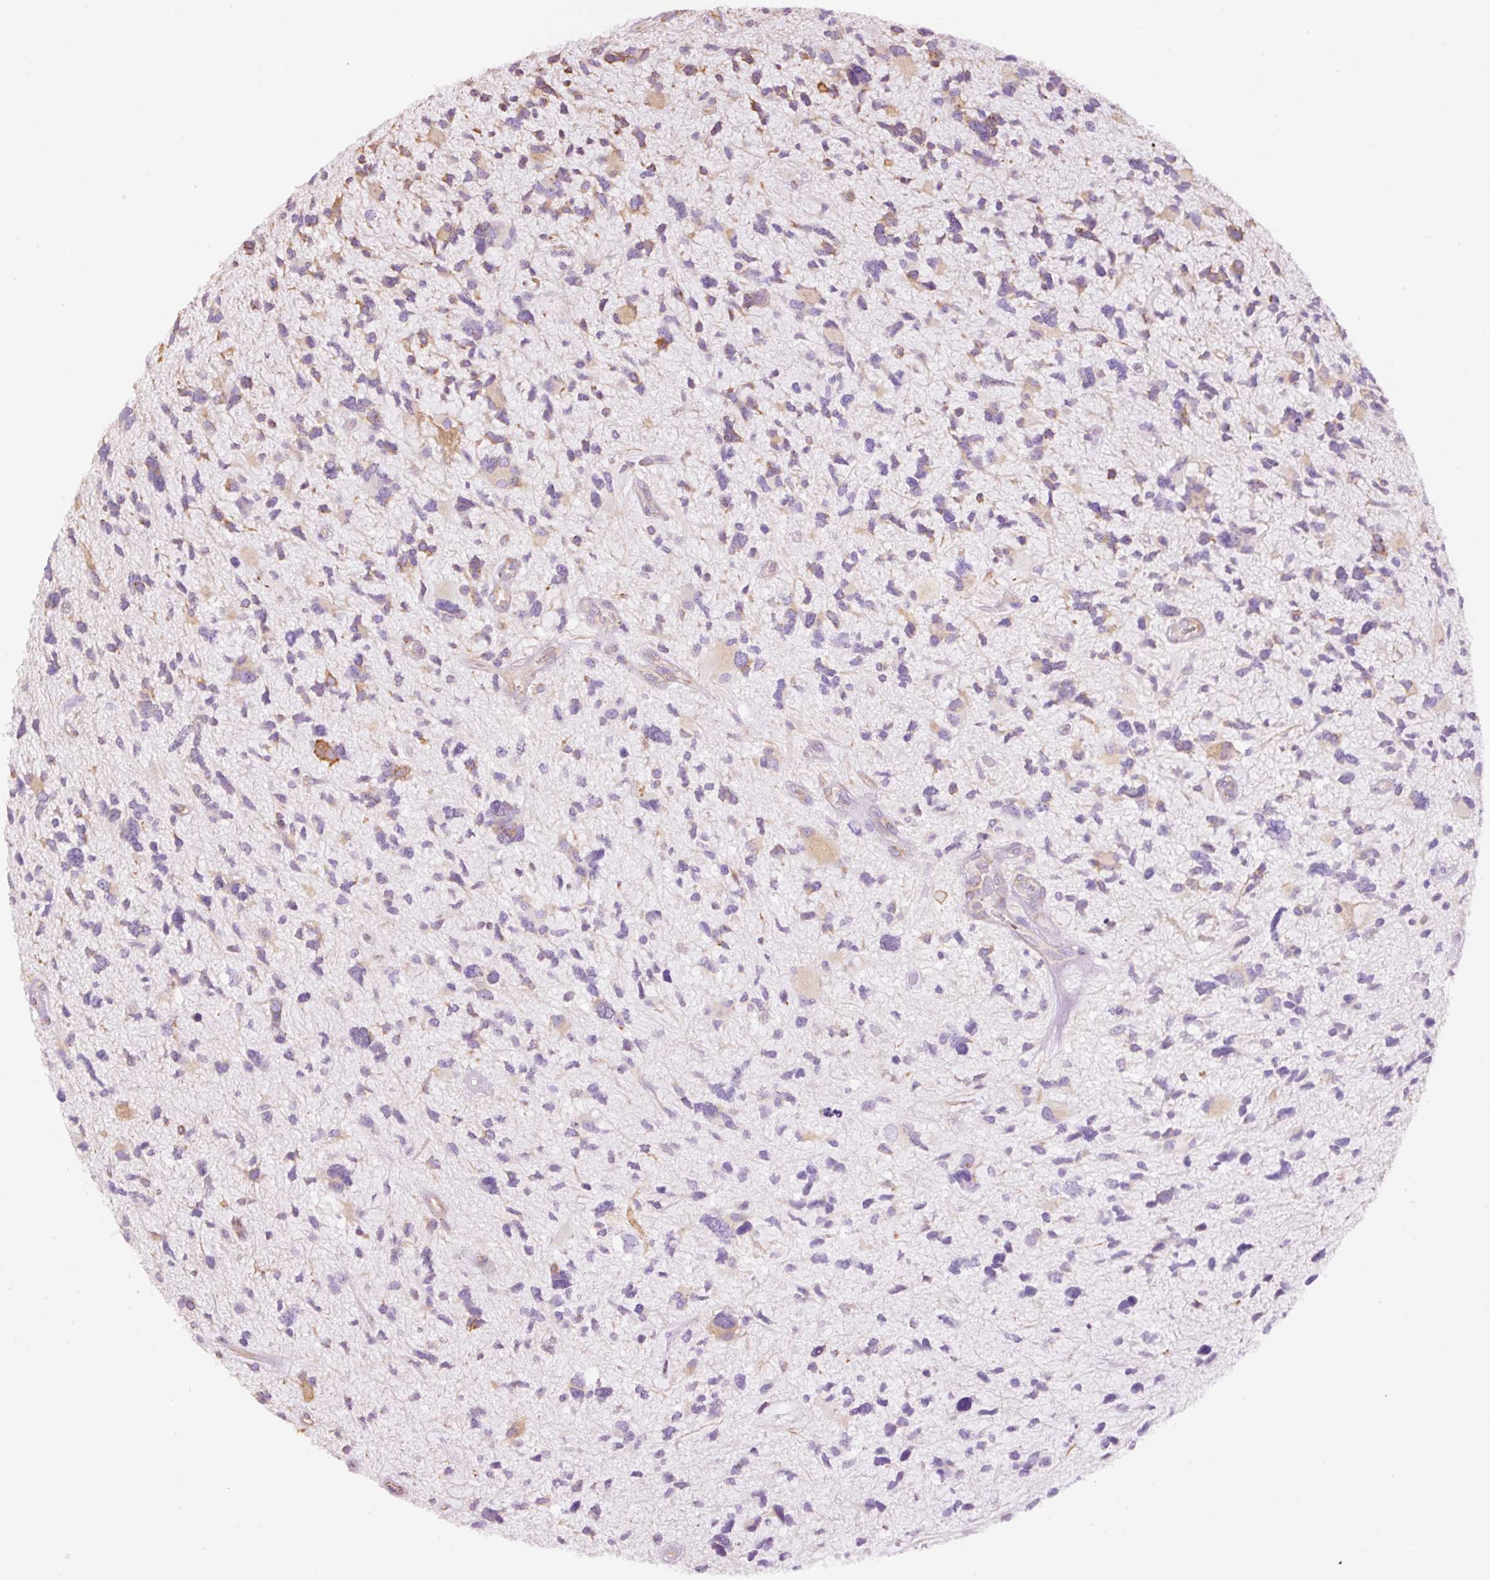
{"staining": {"intensity": "moderate", "quantity": "<25%", "location": "cytoplasmic/membranous"}, "tissue": "glioma", "cell_type": "Tumor cells", "image_type": "cancer", "snomed": [{"axis": "morphology", "description": "Glioma, malignant, High grade"}, {"axis": "topography", "description": "Brain"}], "caption": "This photomicrograph displays immunohistochemistry (IHC) staining of glioma, with low moderate cytoplasmic/membranous positivity in about <25% of tumor cells.", "gene": "GCG", "patient": {"sex": "female", "age": 11}}